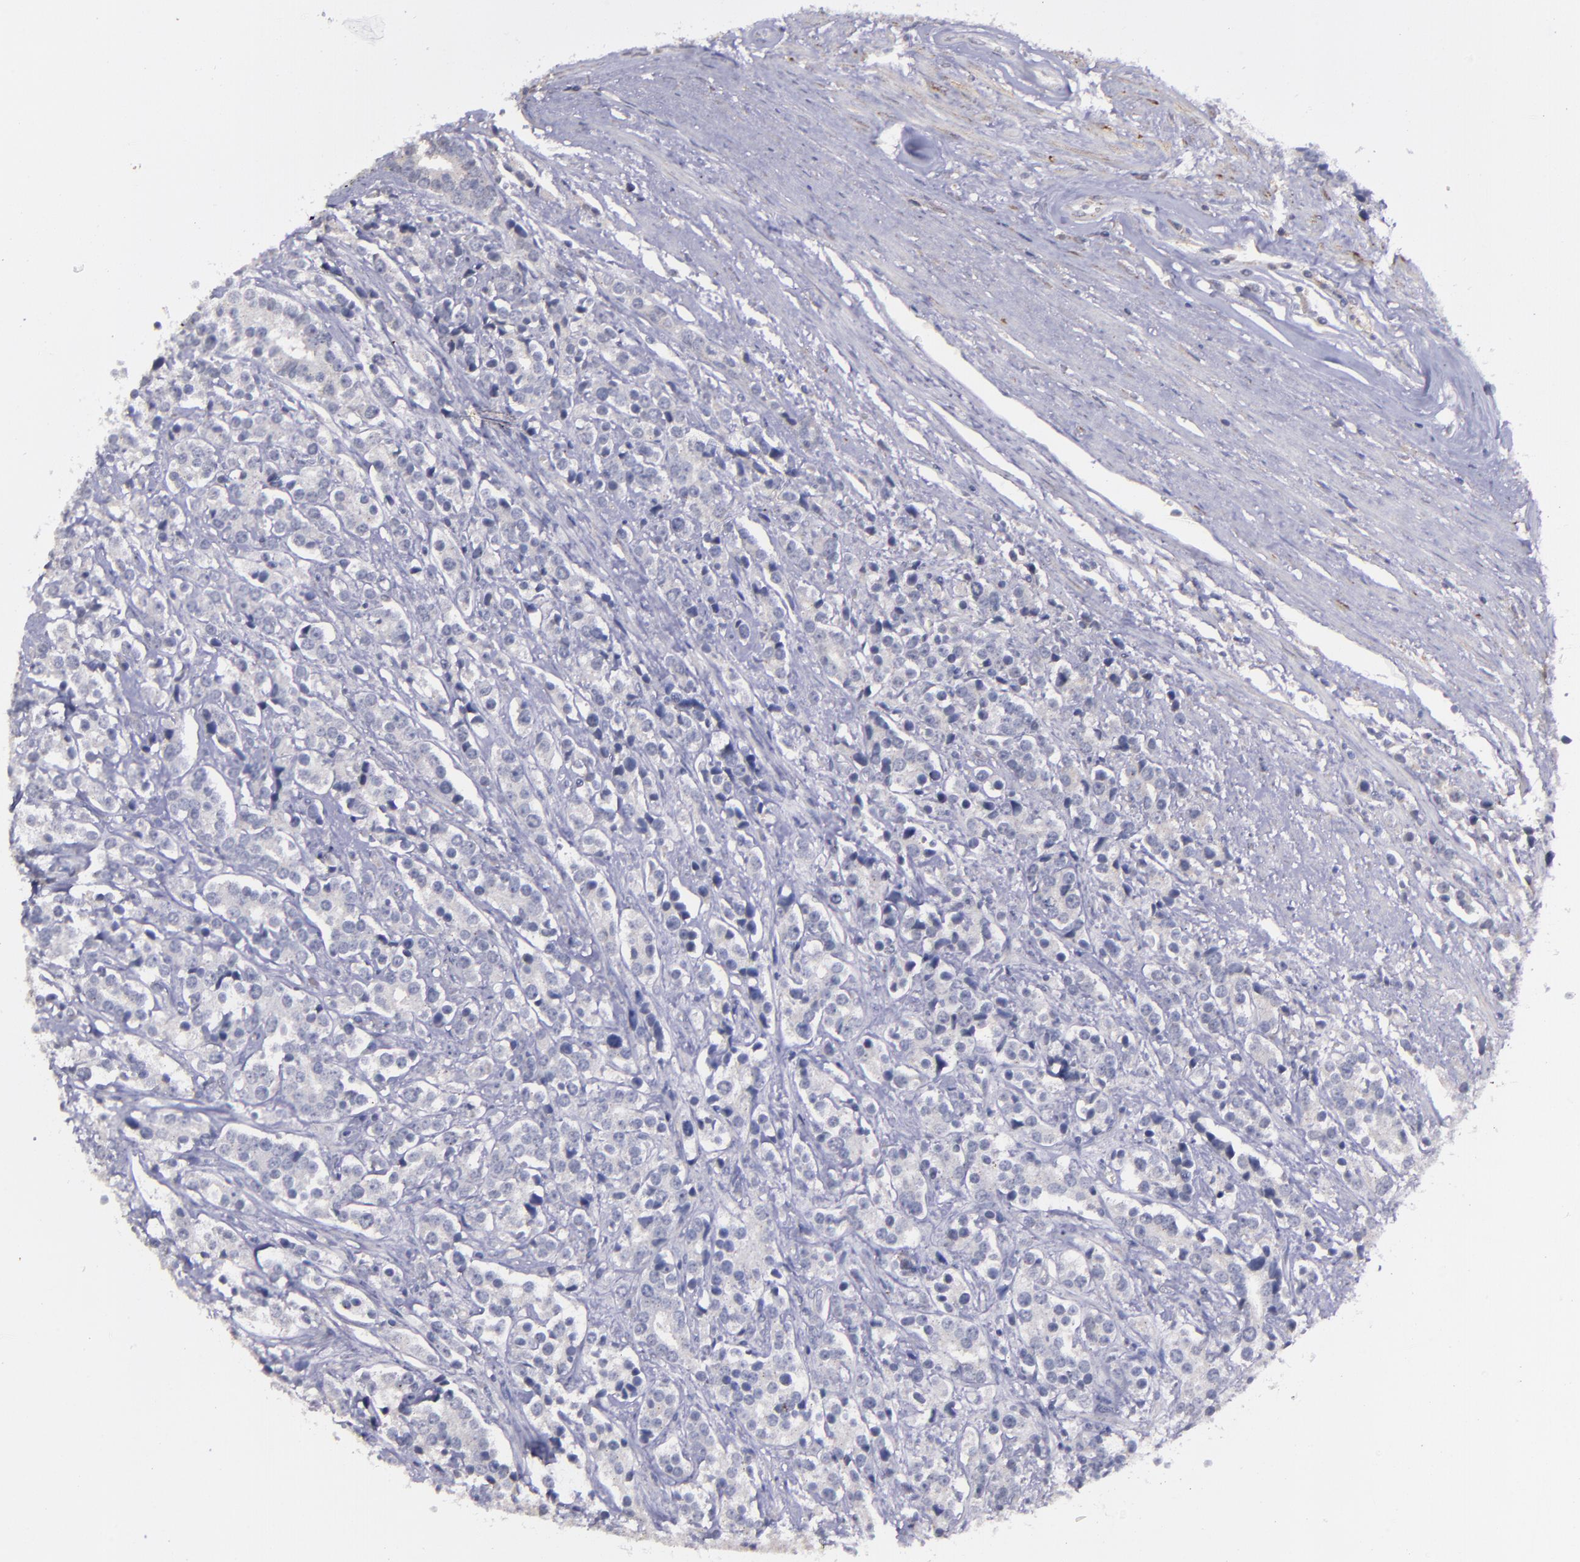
{"staining": {"intensity": "negative", "quantity": "none", "location": "none"}, "tissue": "prostate cancer", "cell_type": "Tumor cells", "image_type": "cancer", "snomed": [{"axis": "morphology", "description": "Adenocarcinoma, High grade"}, {"axis": "topography", "description": "Prostate"}], "caption": "This image is of adenocarcinoma (high-grade) (prostate) stained with IHC to label a protein in brown with the nuclei are counter-stained blue. There is no staining in tumor cells.", "gene": "MASP1", "patient": {"sex": "male", "age": 71}}